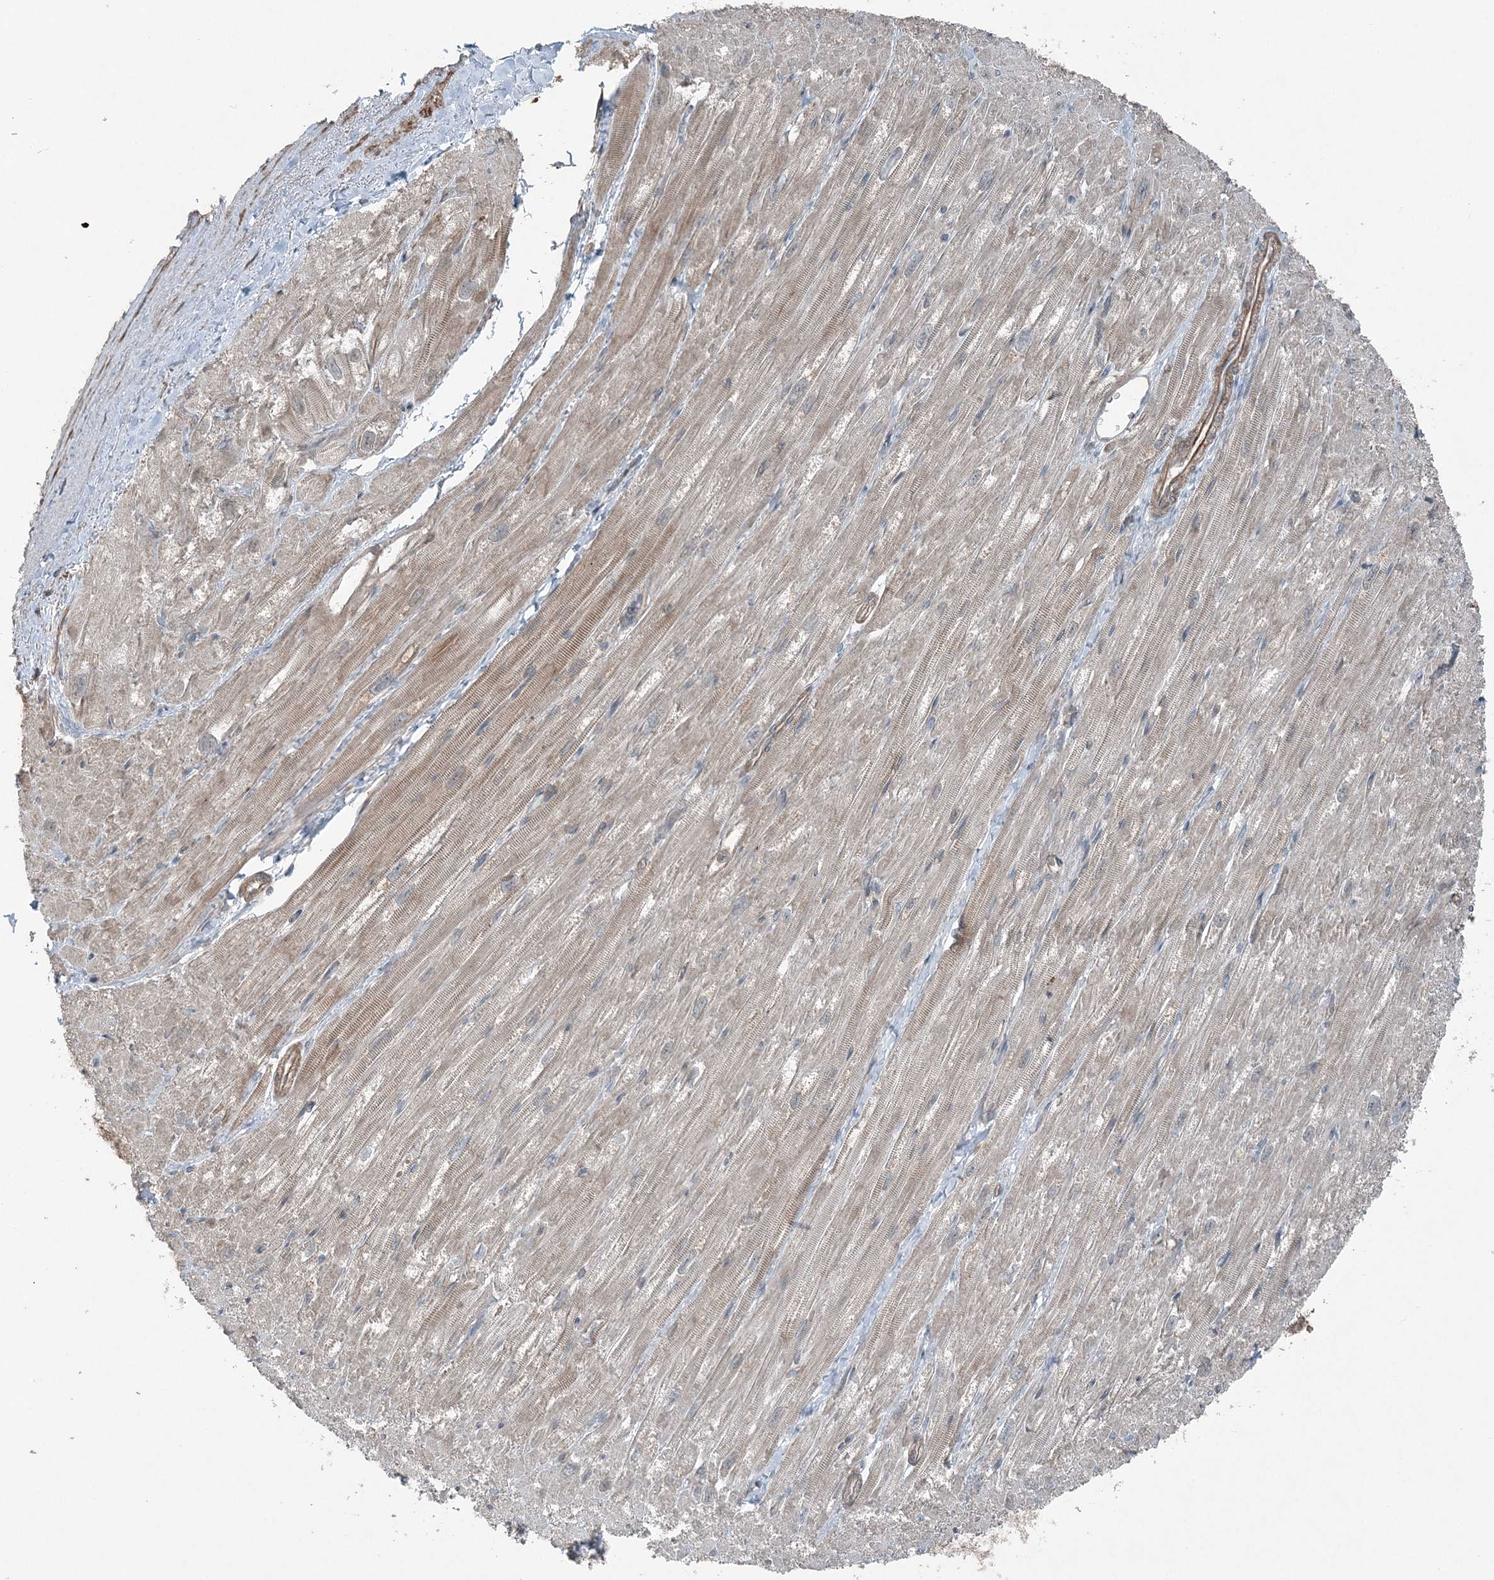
{"staining": {"intensity": "weak", "quantity": ">75%", "location": "cytoplasmic/membranous"}, "tissue": "heart muscle", "cell_type": "Cardiomyocytes", "image_type": "normal", "snomed": [{"axis": "morphology", "description": "Normal tissue, NOS"}, {"axis": "topography", "description": "Heart"}], "caption": "IHC micrograph of normal heart muscle stained for a protein (brown), which displays low levels of weak cytoplasmic/membranous positivity in about >75% of cardiomyocytes.", "gene": "KY", "patient": {"sex": "male", "age": 50}}